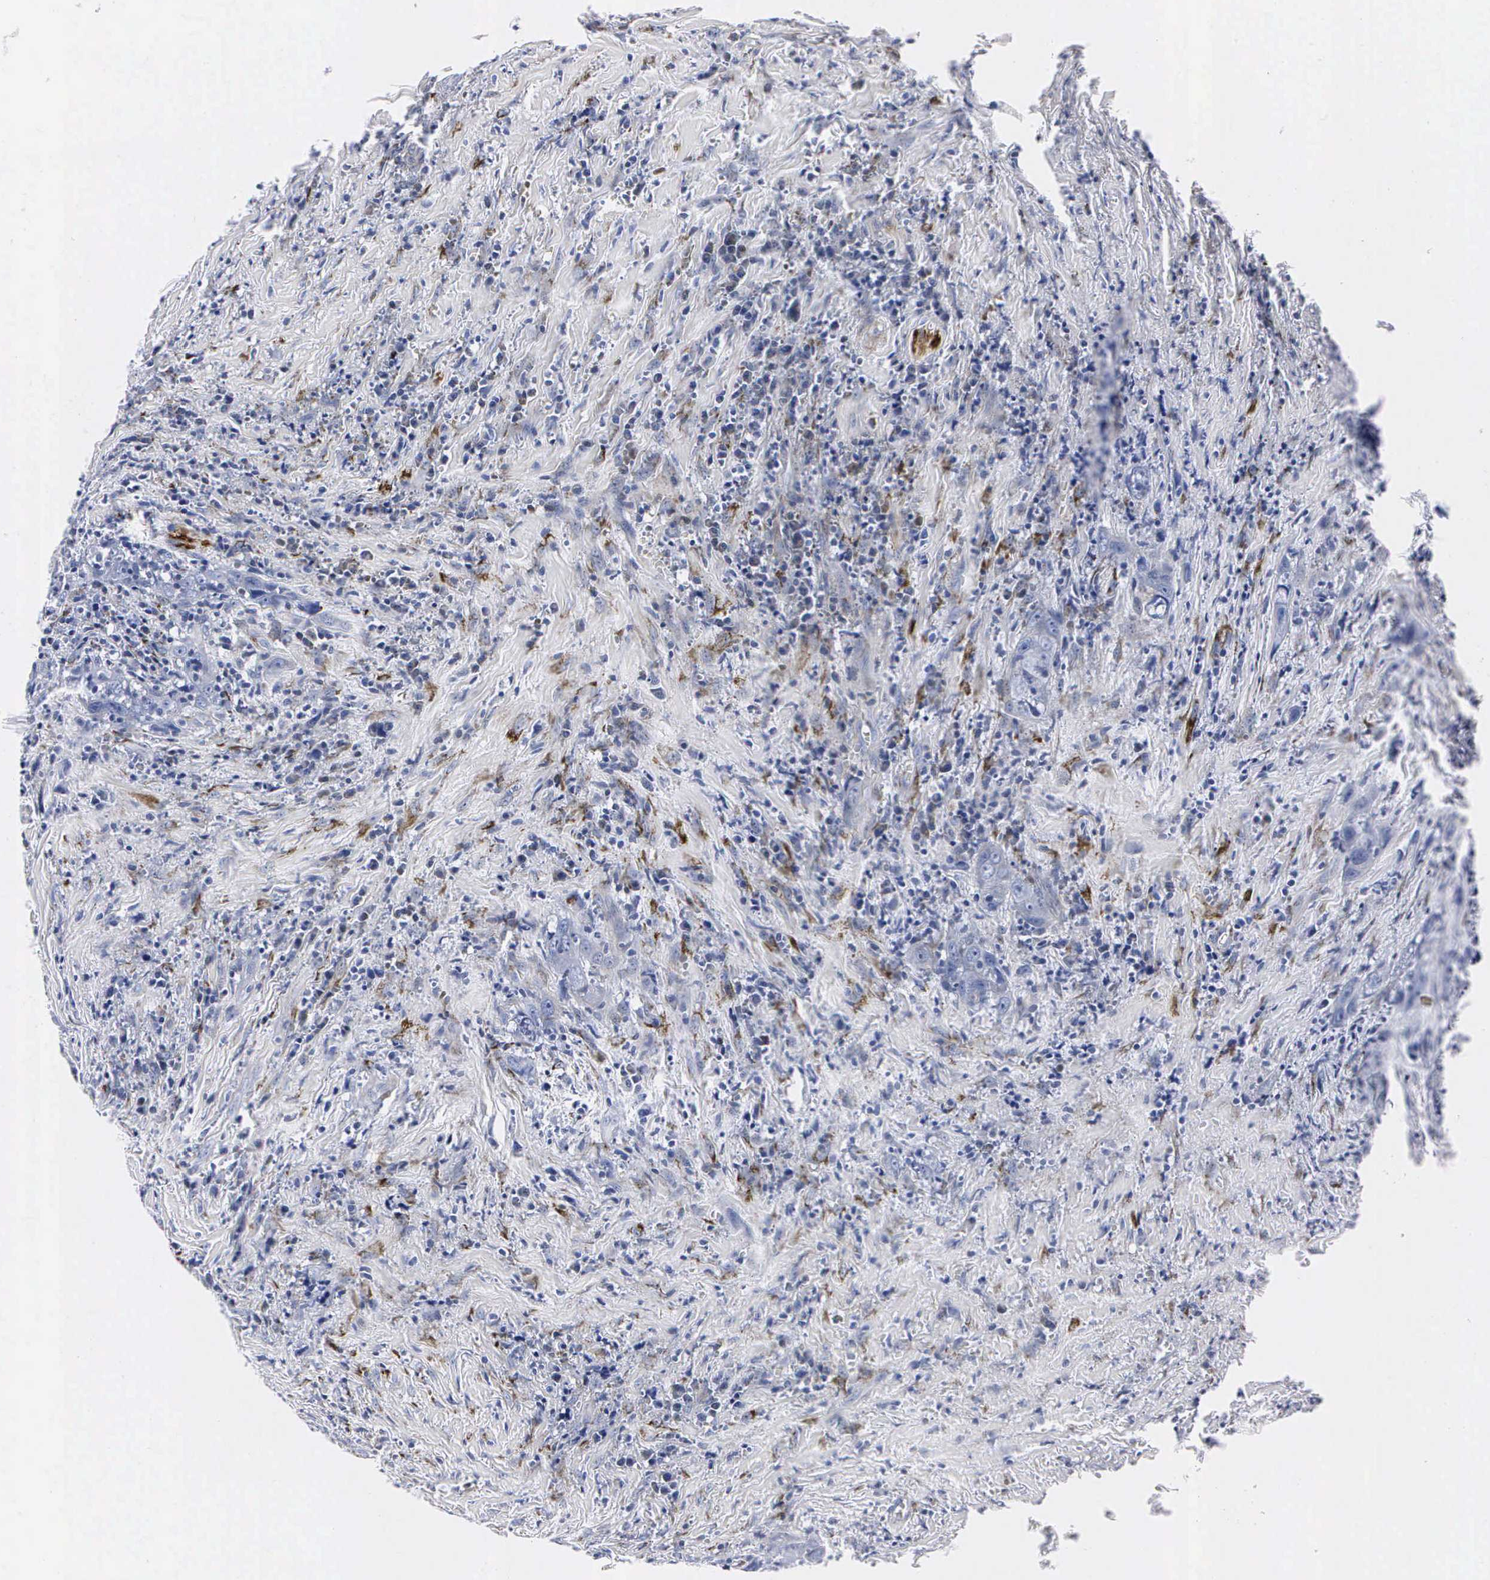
{"staining": {"intensity": "negative", "quantity": "none", "location": "none"}, "tissue": "head and neck cancer", "cell_type": "Tumor cells", "image_type": "cancer", "snomed": [{"axis": "morphology", "description": "Squamous cell carcinoma, NOS"}, {"axis": "topography", "description": "Oral tissue"}, {"axis": "topography", "description": "Head-Neck"}], "caption": "This is an IHC histopathology image of human squamous cell carcinoma (head and neck). There is no staining in tumor cells.", "gene": "ENO2", "patient": {"sex": "female", "age": 82}}